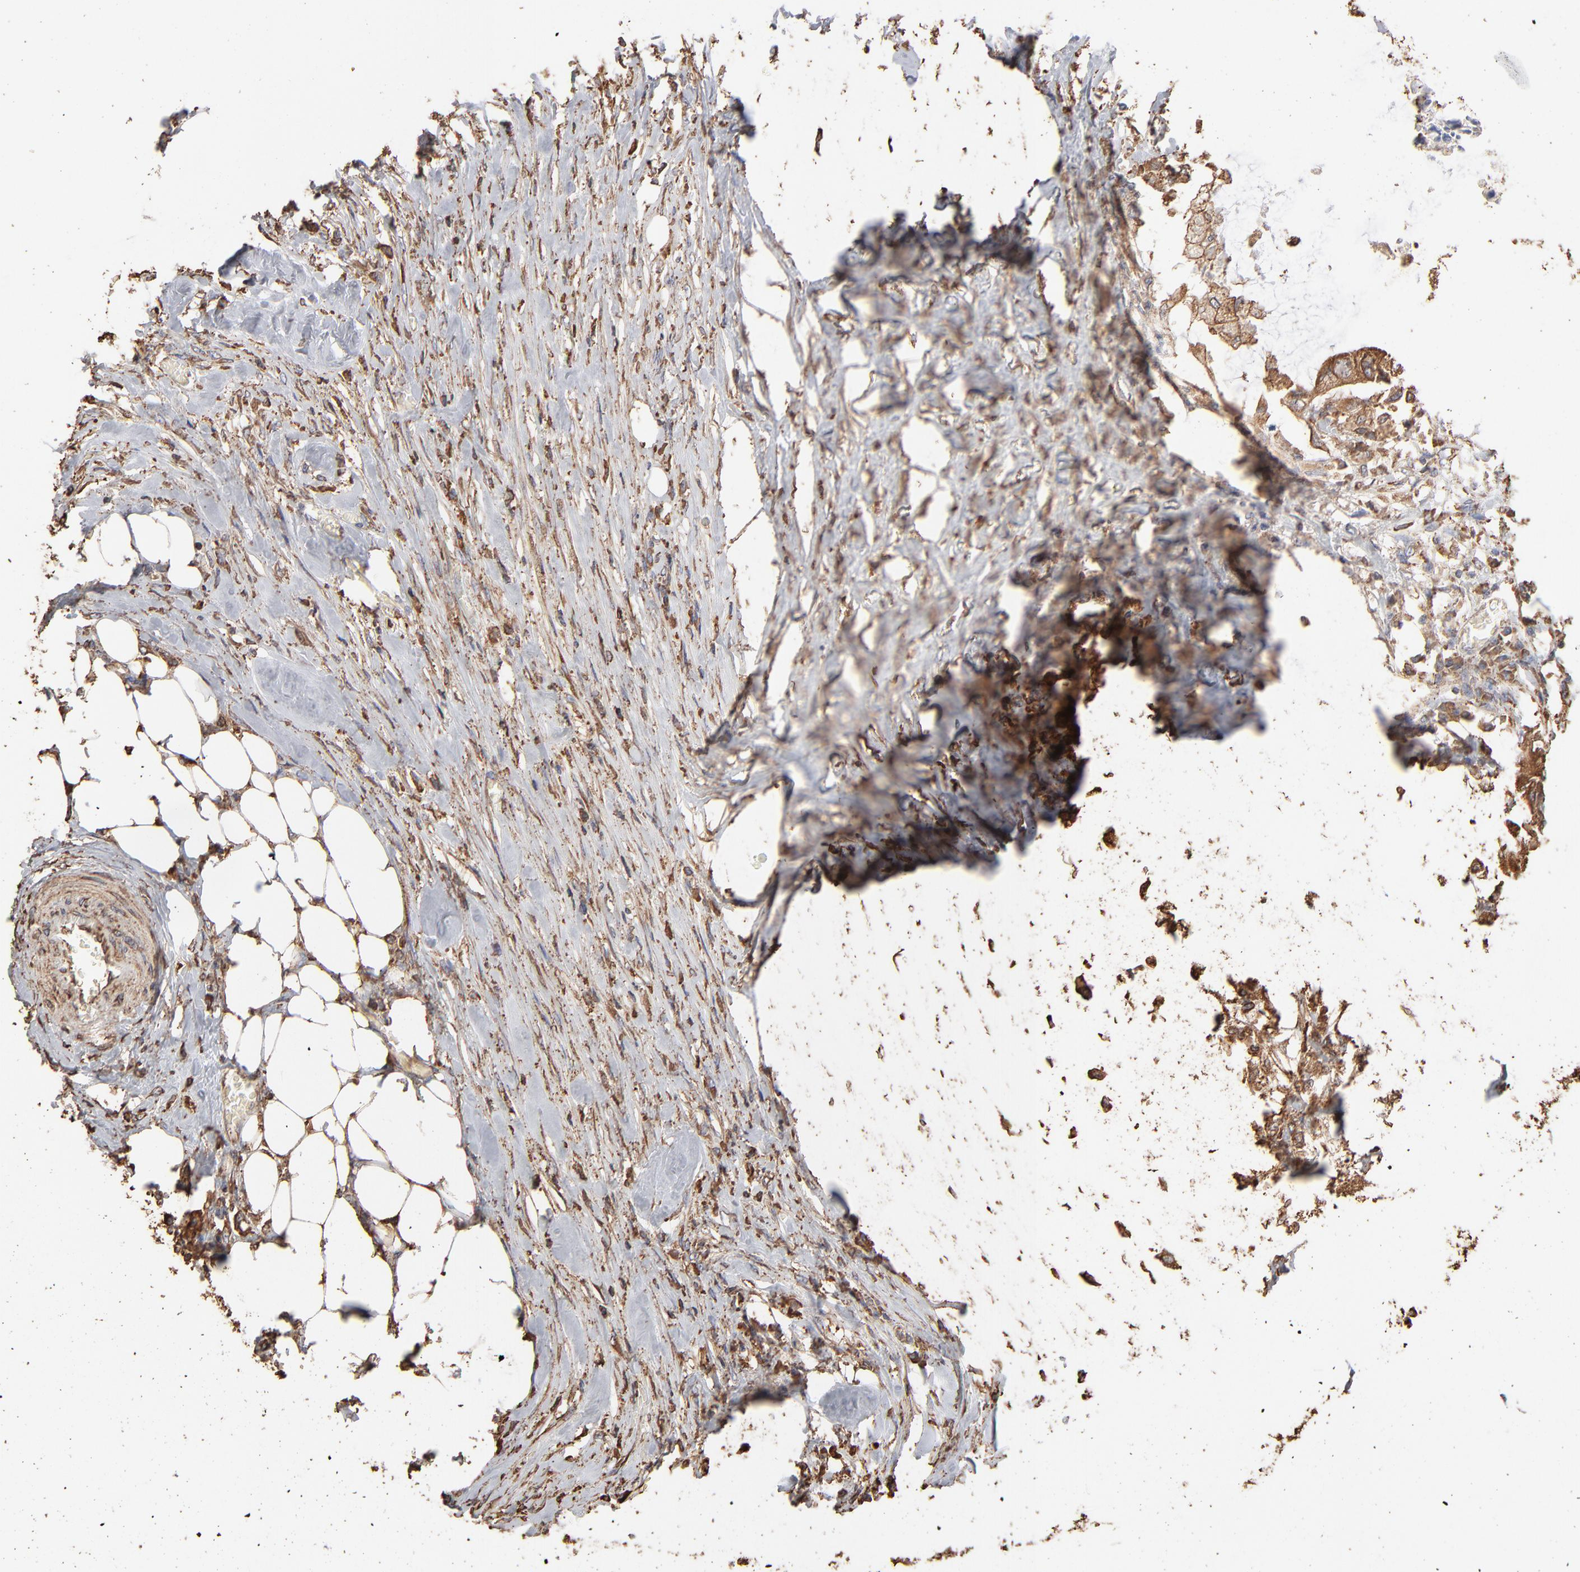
{"staining": {"intensity": "moderate", "quantity": ">75%", "location": "cytoplasmic/membranous"}, "tissue": "colorectal cancer", "cell_type": "Tumor cells", "image_type": "cancer", "snomed": [{"axis": "morphology", "description": "Normal tissue, NOS"}, {"axis": "morphology", "description": "Adenocarcinoma, NOS"}, {"axis": "topography", "description": "Rectum"}, {"axis": "topography", "description": "Peripheral nerve tissue"}], "caption": "Colorectal cancer (adenocarcinoma) stained for a protein (brown) reveals moderate cytoplasmic/membranous positive staining in about >75% of tumor cells.", "gene": "PDIA3", "patient": {"sex": "female", "age": 77}}